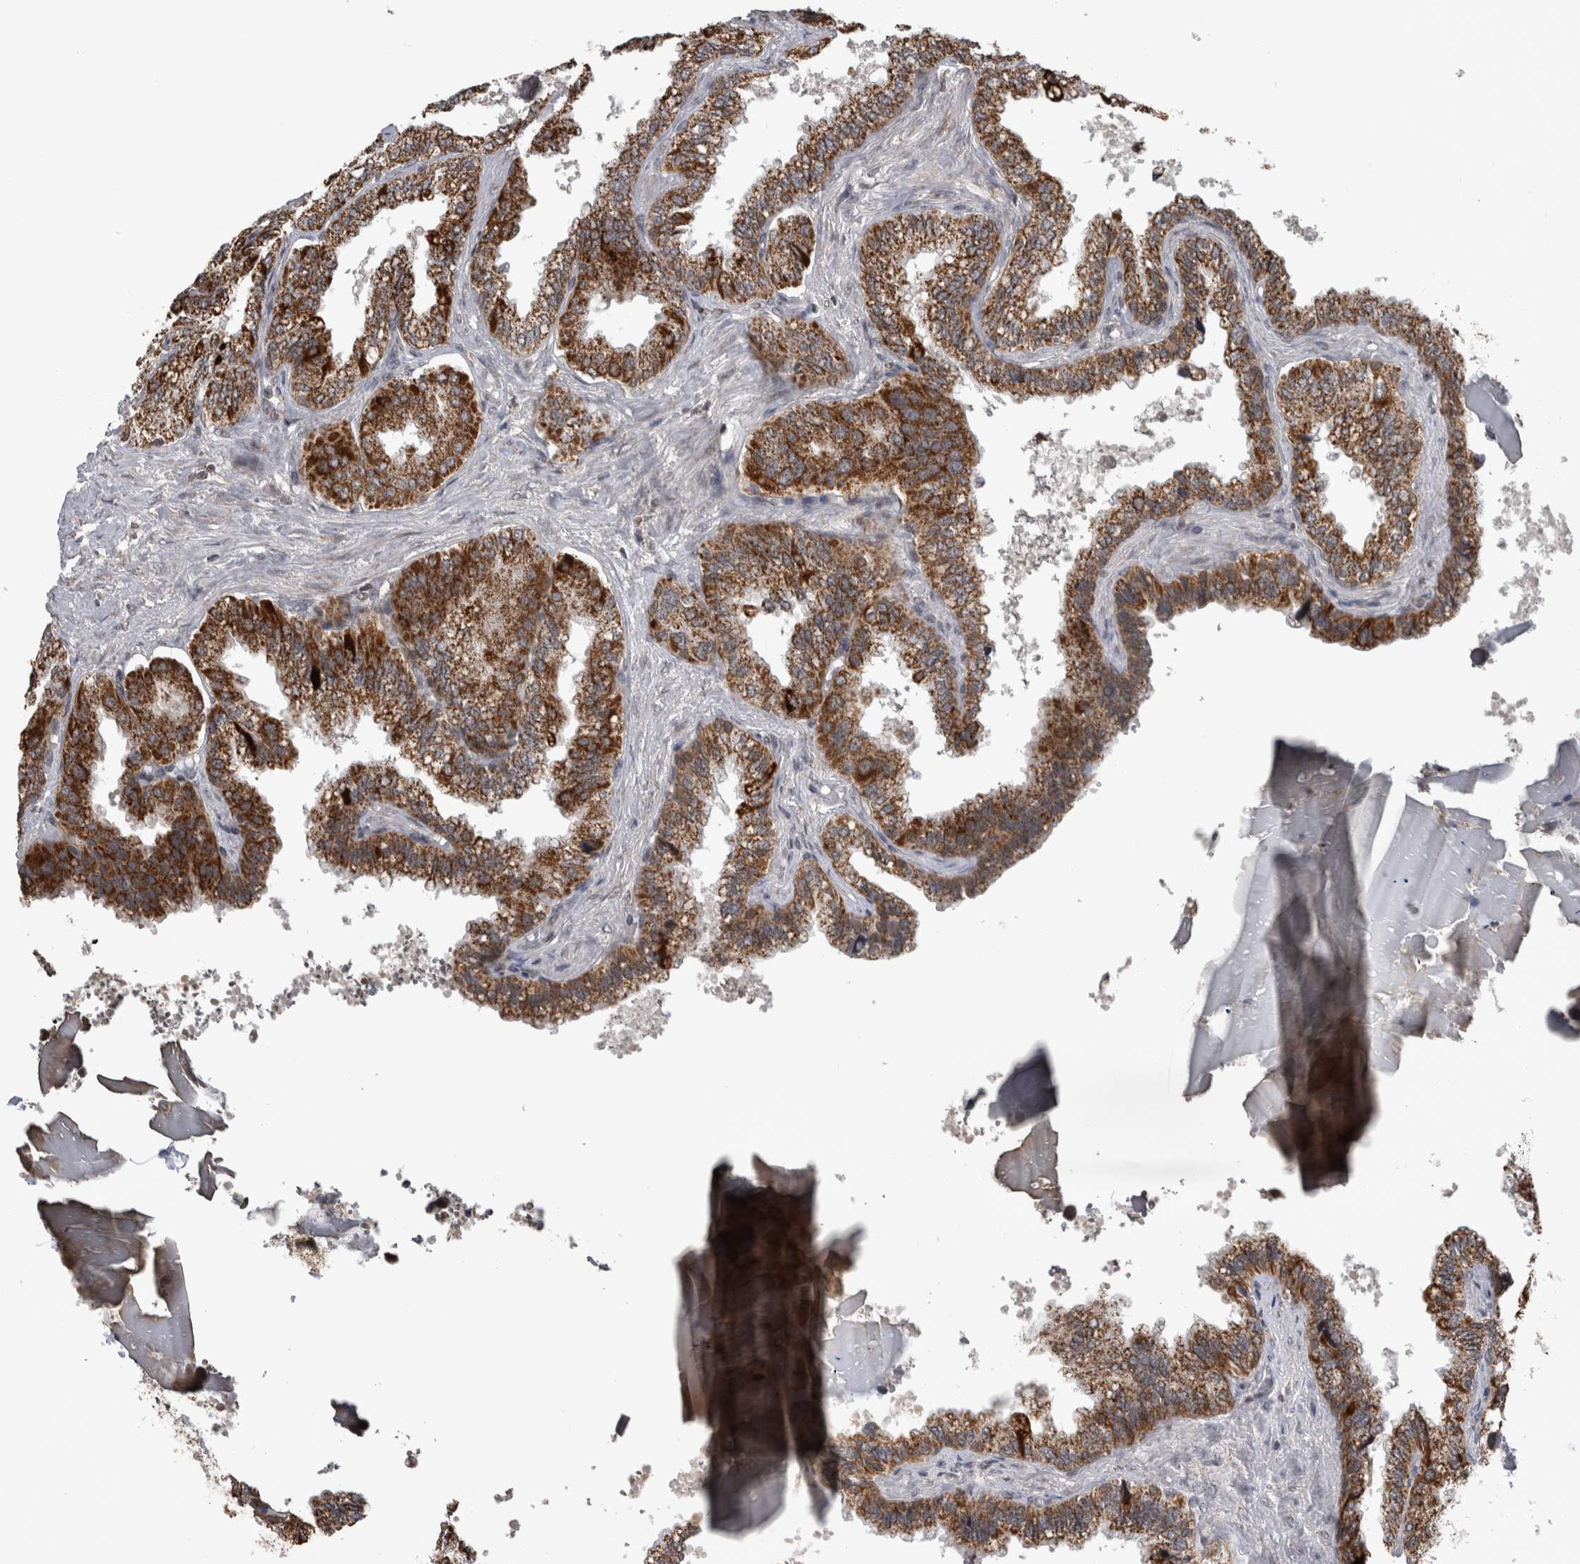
{"staining": {"intensity": "moderate", "quantity": ">75%", "location": "cytoplasmic/membranous"}, "tissue": "seminal vesicle", "cell_type": "Glandular cells", "image_type": "normal", "snomed": [{"axis": "morphology", "description": "Normal tissue, NOS"}, {"axis": "topography", "description": "Seminal veicle"}], "caption": "Immunohistochemistry micrograph of unremarkable seminal vesicle: human seminal vesicle stained using IHC displays medium levels of moderate protein expression localized specifically in the cytoplasmic/membranous of glandular cells, appearing as a cytoplasmic/membranous brown color.", "gene": "OR2K2", "patient": {"sex": "male", "age": 46}}